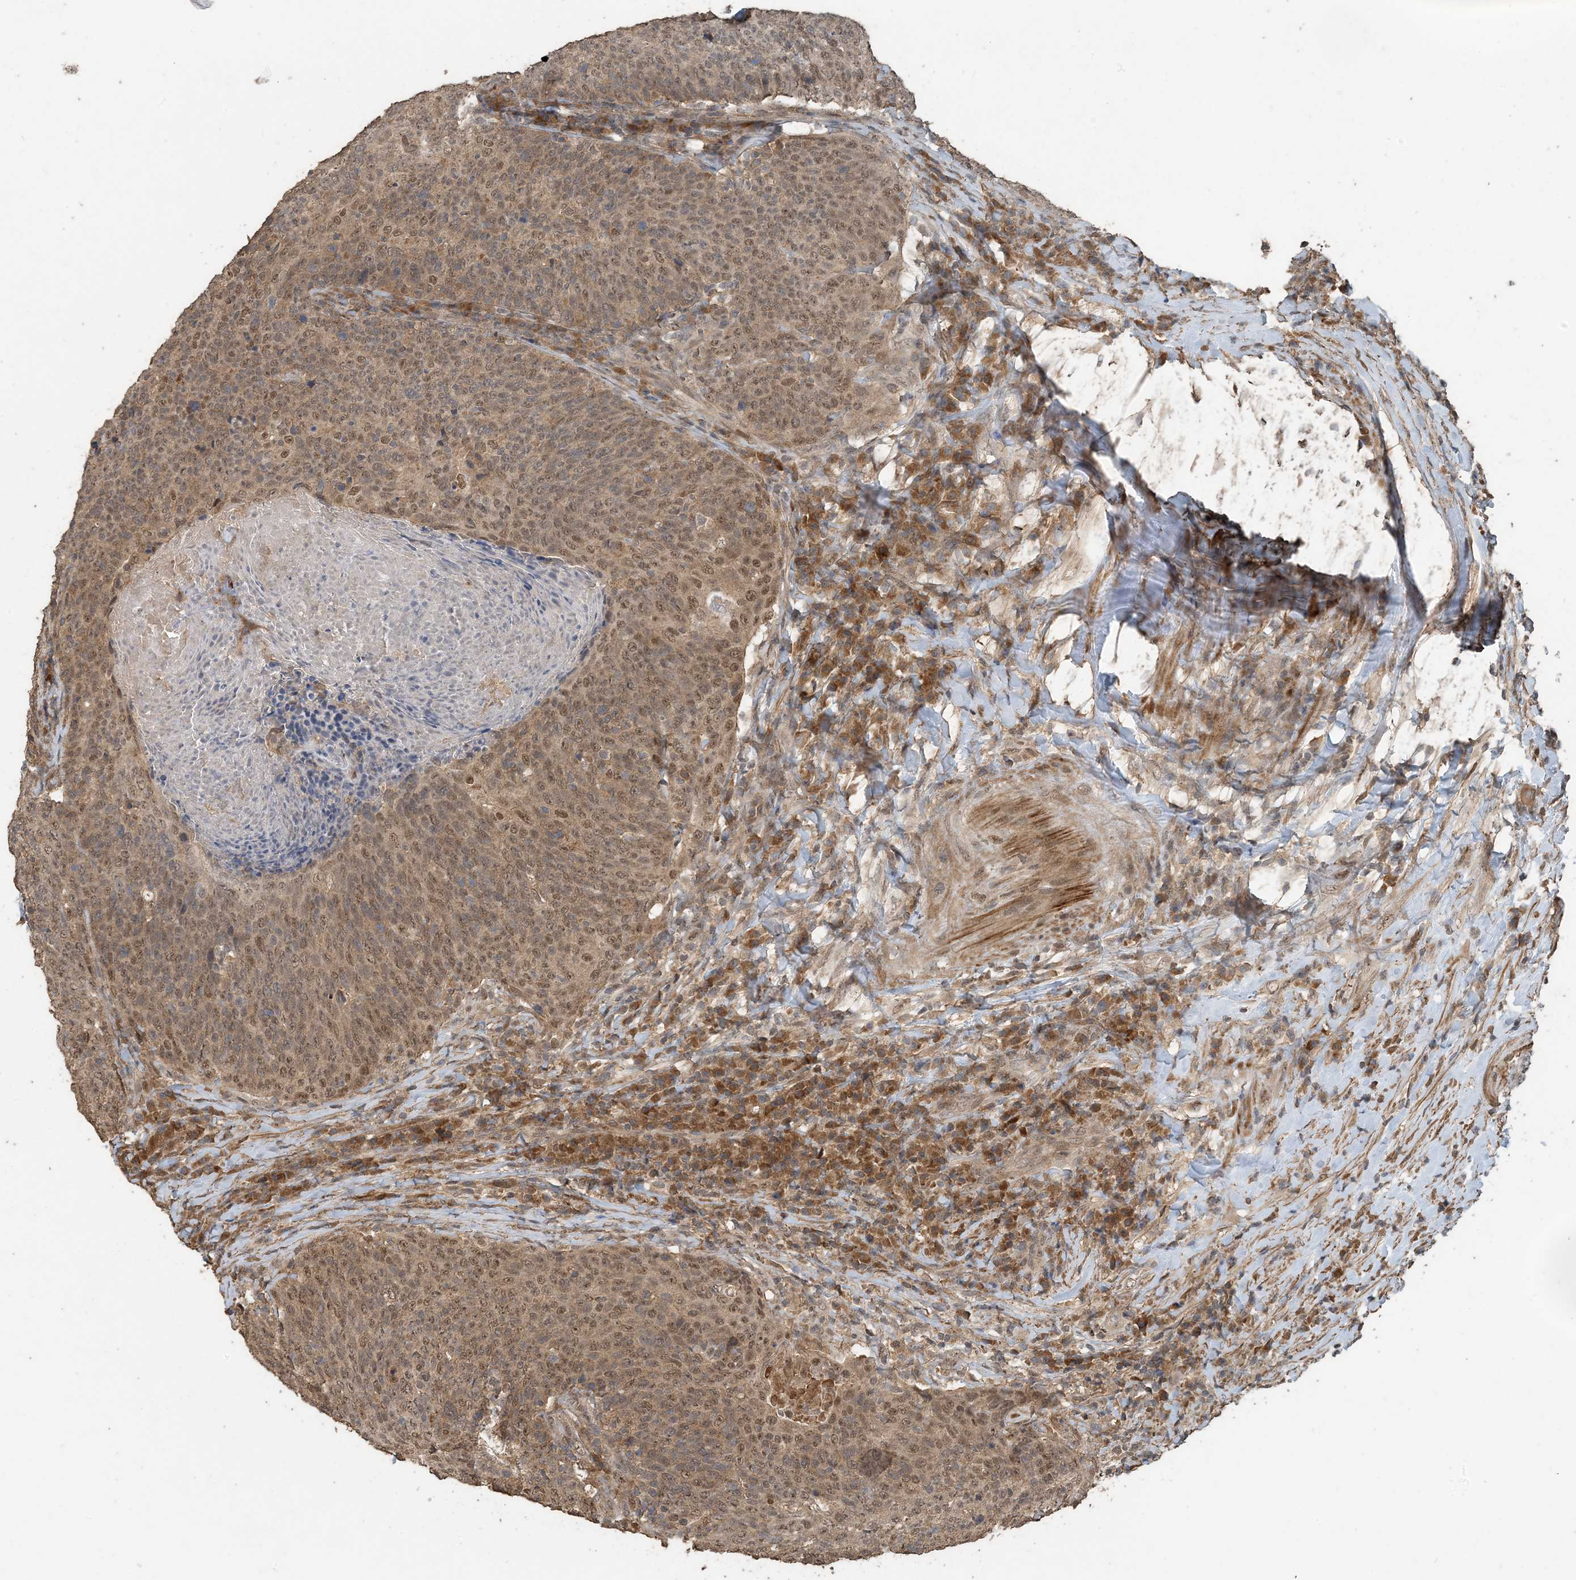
{"staining": {"intensity": "moderate", "quantity": ">75%", "location": "cytoplasmic/membranous,nuclear"}, "tissue": "head and neck cancer", "cell_type": "Tumor cells", "image_type": "cancer", "snomed": [{"axis": "morphology", "description": "Squamous cell carcinoma, NOS"}, {"axis": "morphology", "description": "Squamous cell carcinoma, metastatic, NOS"}, {"axis": "topography", "description": "Lymph node"}, {"axis": "topography", "description": "Head-Neck"}], "caption": "IHC (DAB) staining of head and neck cancer (squamous cell carcinoma) shows moderate cytoplasmic/membranous and nuclear protein positivity in approximately >75% of tumor cells. The protein of interest is stained brown, and the nuclei are stained in blue (DAB IHC with brightfield microscopy, high magnification).", "gene": "ZC3H12A", "patient": {"sex": "male", "age": 62}}